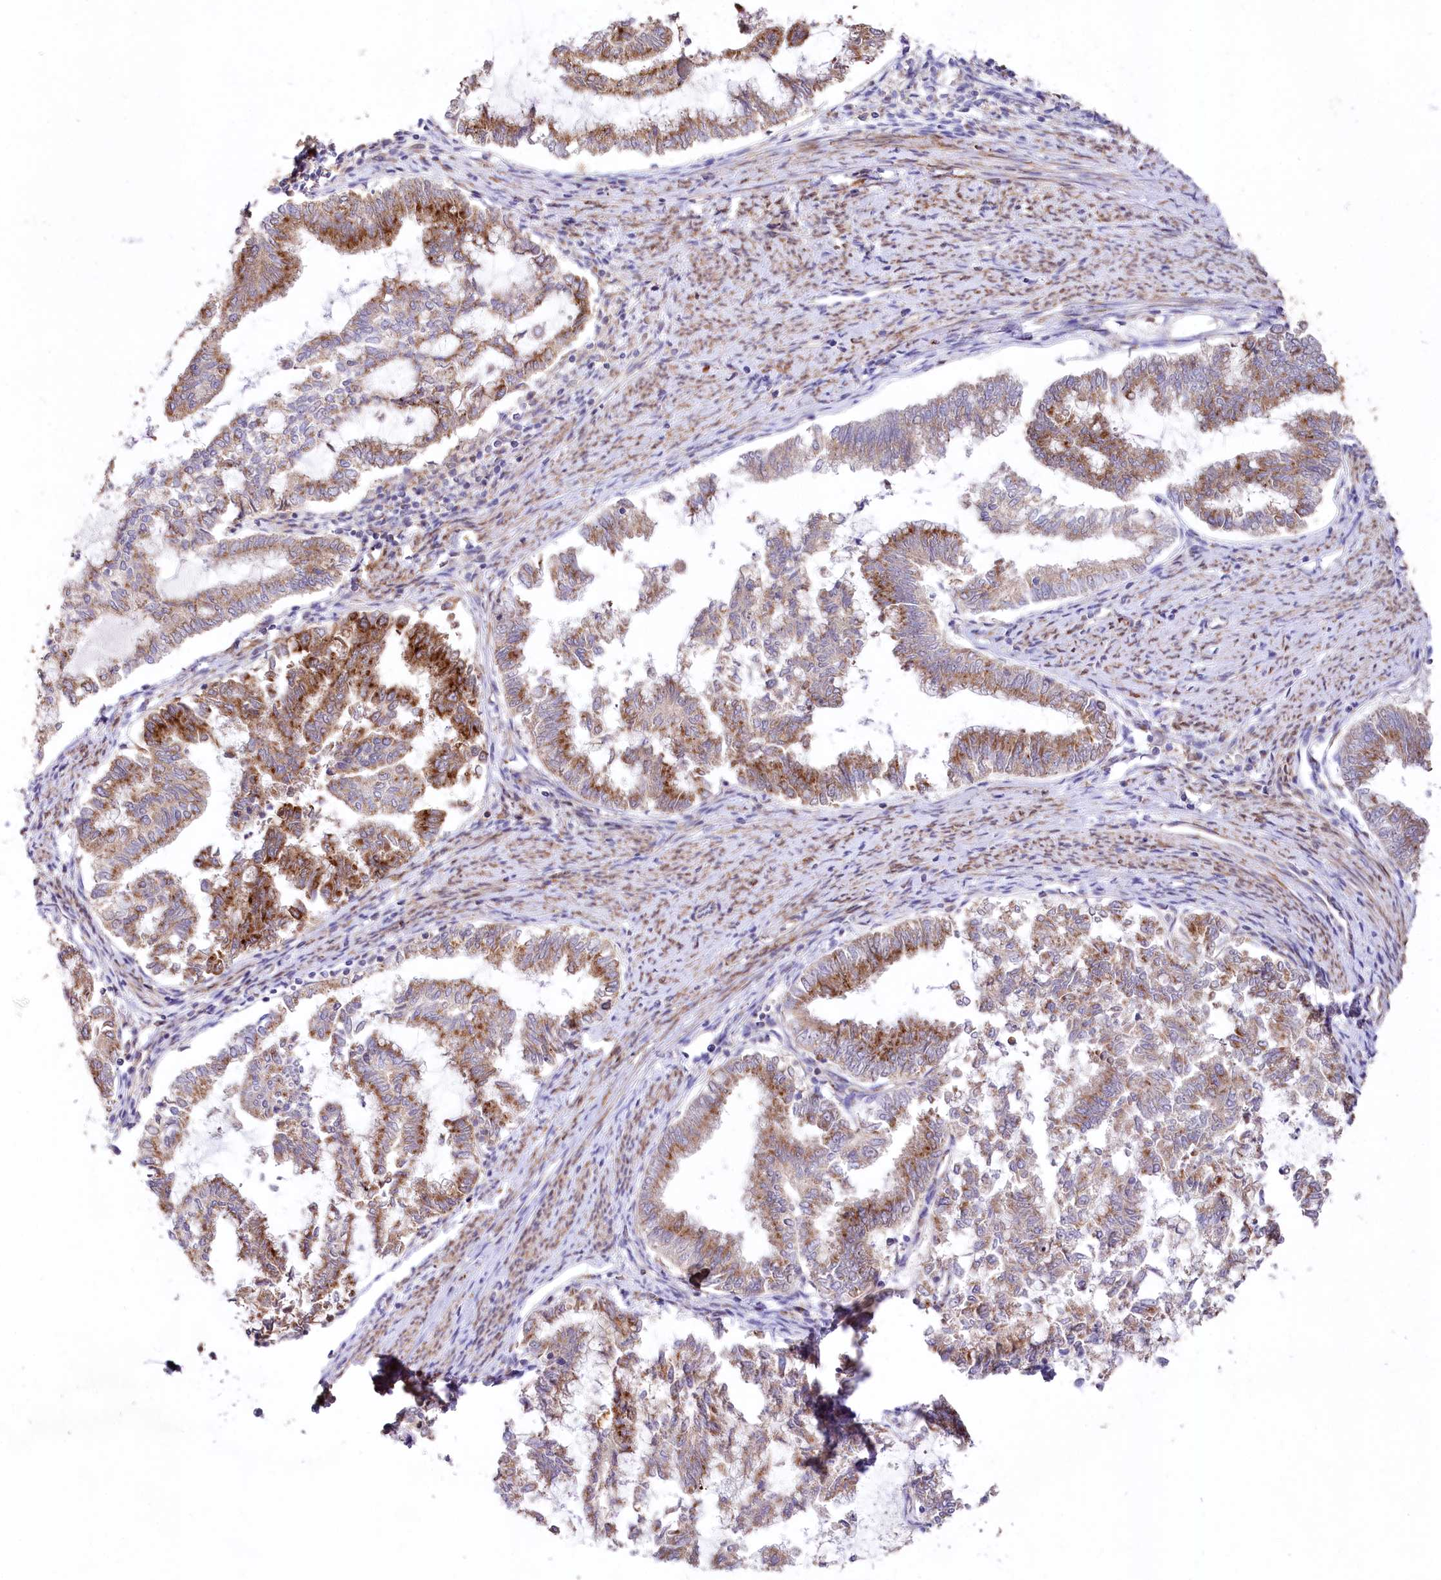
{"staining": {"intensity": "moderate", "quantity": ">75%", "location": "cytoplasmic/membranous"}, "tissue": "endometrial cancer", "cell_type": "Tumor cells", "image_type": "cancer", "snomed": [{"axis": "morphology", "description": "Adenocarcinoma, NOS"}, {"axis": "topography", "description": "Endometrium"}], "caption": "Brown immunohistochemical staining in human adenocarcinoma (endometrial) reveals moderate cytoplasmic/membranous staining in about >75% of tumor cells.", "gene": "STX6", "patient": {"sex": "female", "age": 79}}